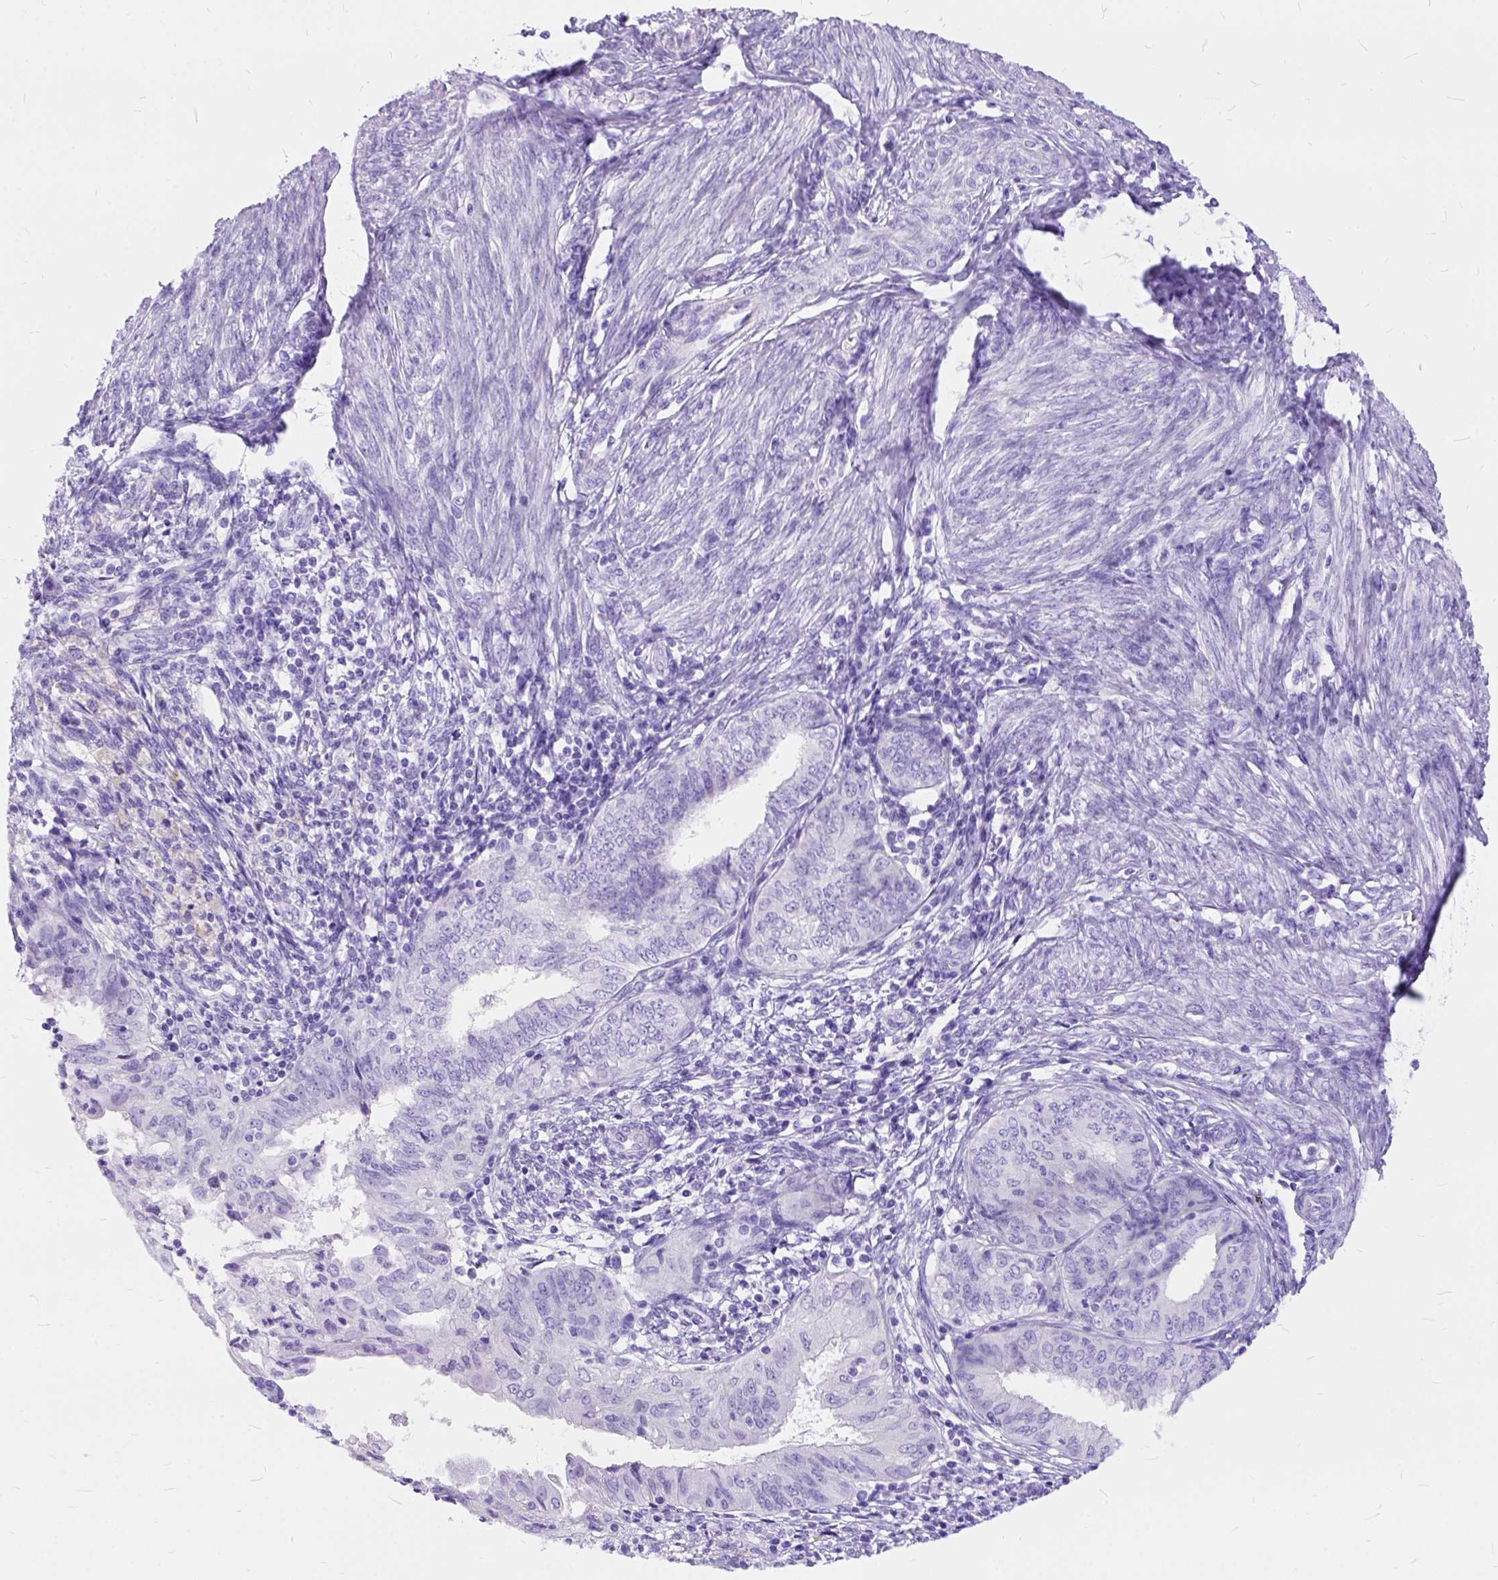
{"staining": {"intensity": "negative", "quantity": "none", "location": "none"}, "tissue": "endometrial cancer", "cell_type": "Tumor cells", "image_type": "cancer", "snomed": [{"axis": "morphology", "description": "Adenocarcinoma, NOS"}, {"axis": "topography", "description": "Endometrium"}], "caption": "The image displays no staining of tumor cells in endometrial adenocarcinoma. The staining is performed using DAB brown chromogen with nuclei counter-stained in using hematoxylin.", "gene": "C1QTNF3", "patient": {"sex": "female", "age": 68}}